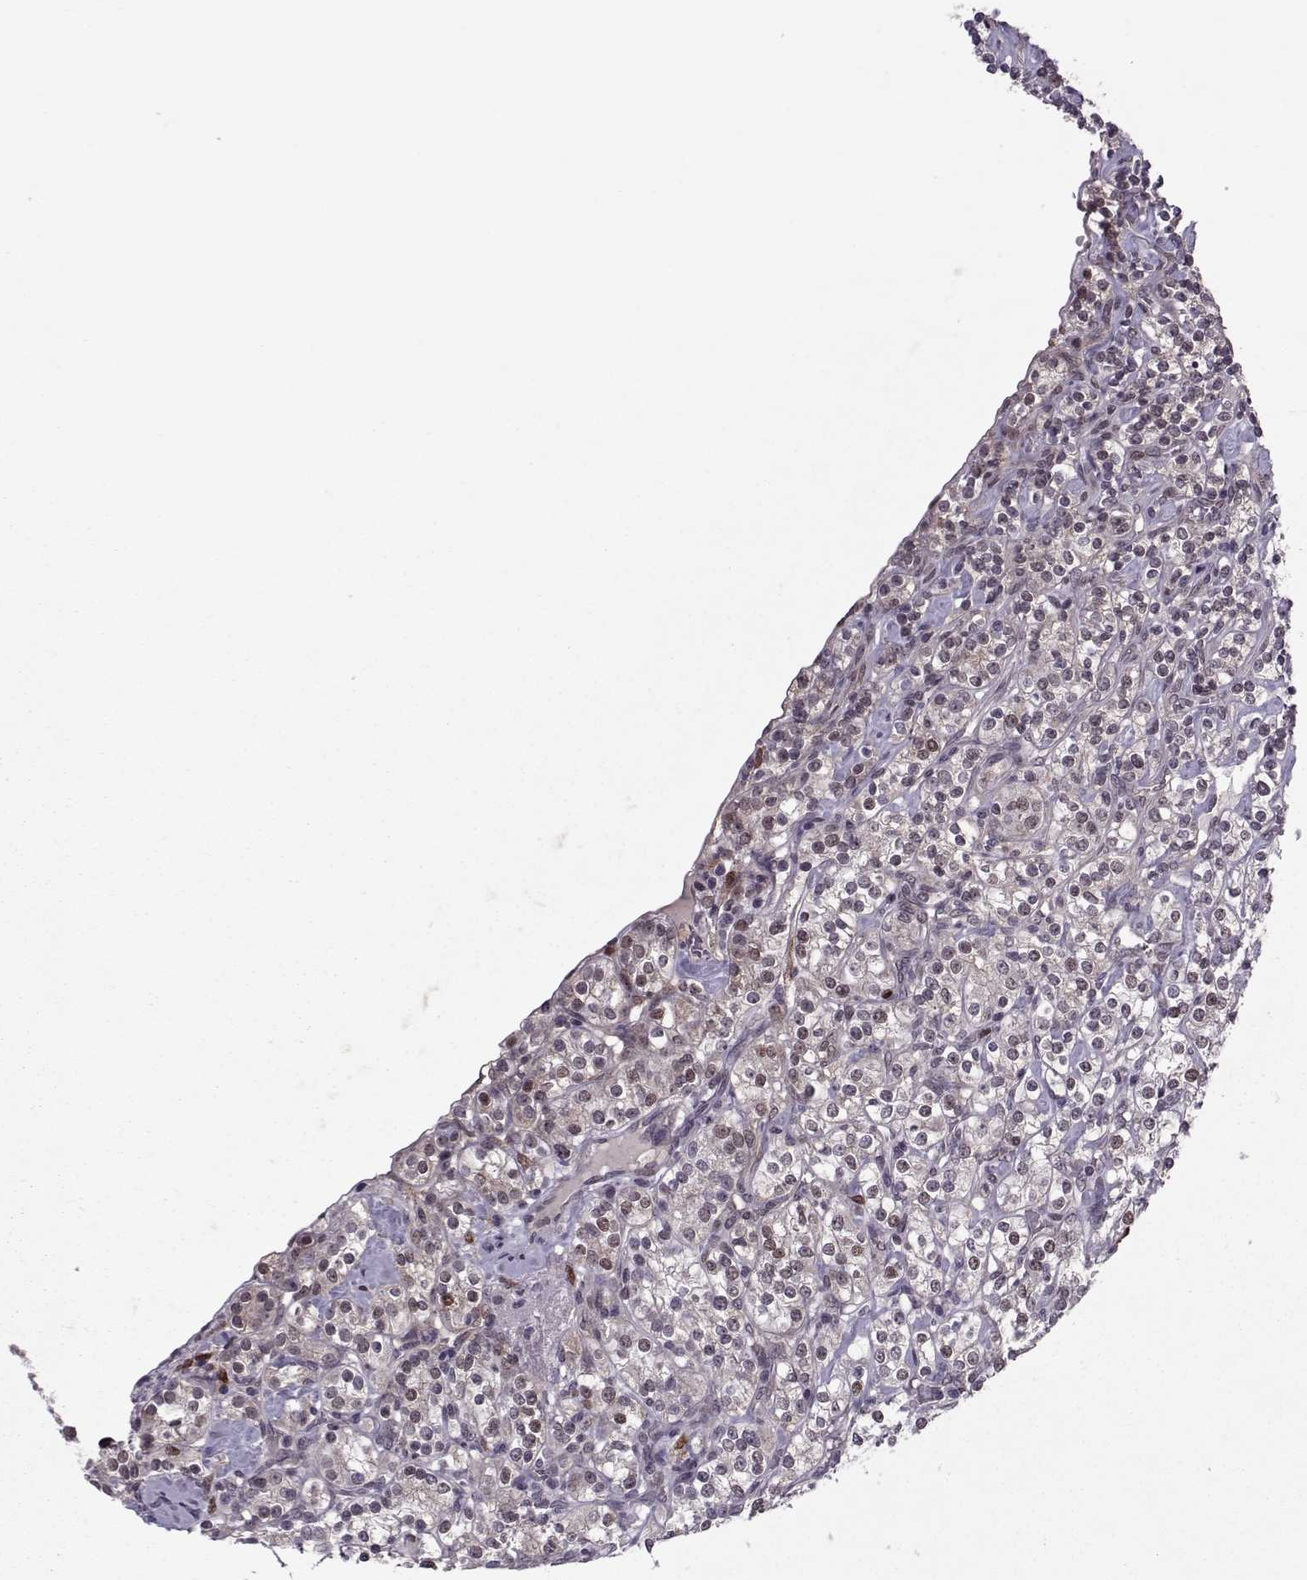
{"staining": {"intensity": "strong", "quantity": "<25%", "location": "nuclear"}, "tissue": "renal cancer", "cell_type": "Tumor cells", "image_type": "cancer", "snomed": [{"axis": "morphology", "description": "Adenocarcinoma, NOS"}, {"axis": "topography", "description": "Kidney"}], "caption": "Tumor cells display strong nuclear expression in about <25% of cells in adenocarcinoma (renal).", "gene": "CDK4", "patient": {"sex": "male", "age": 77}}